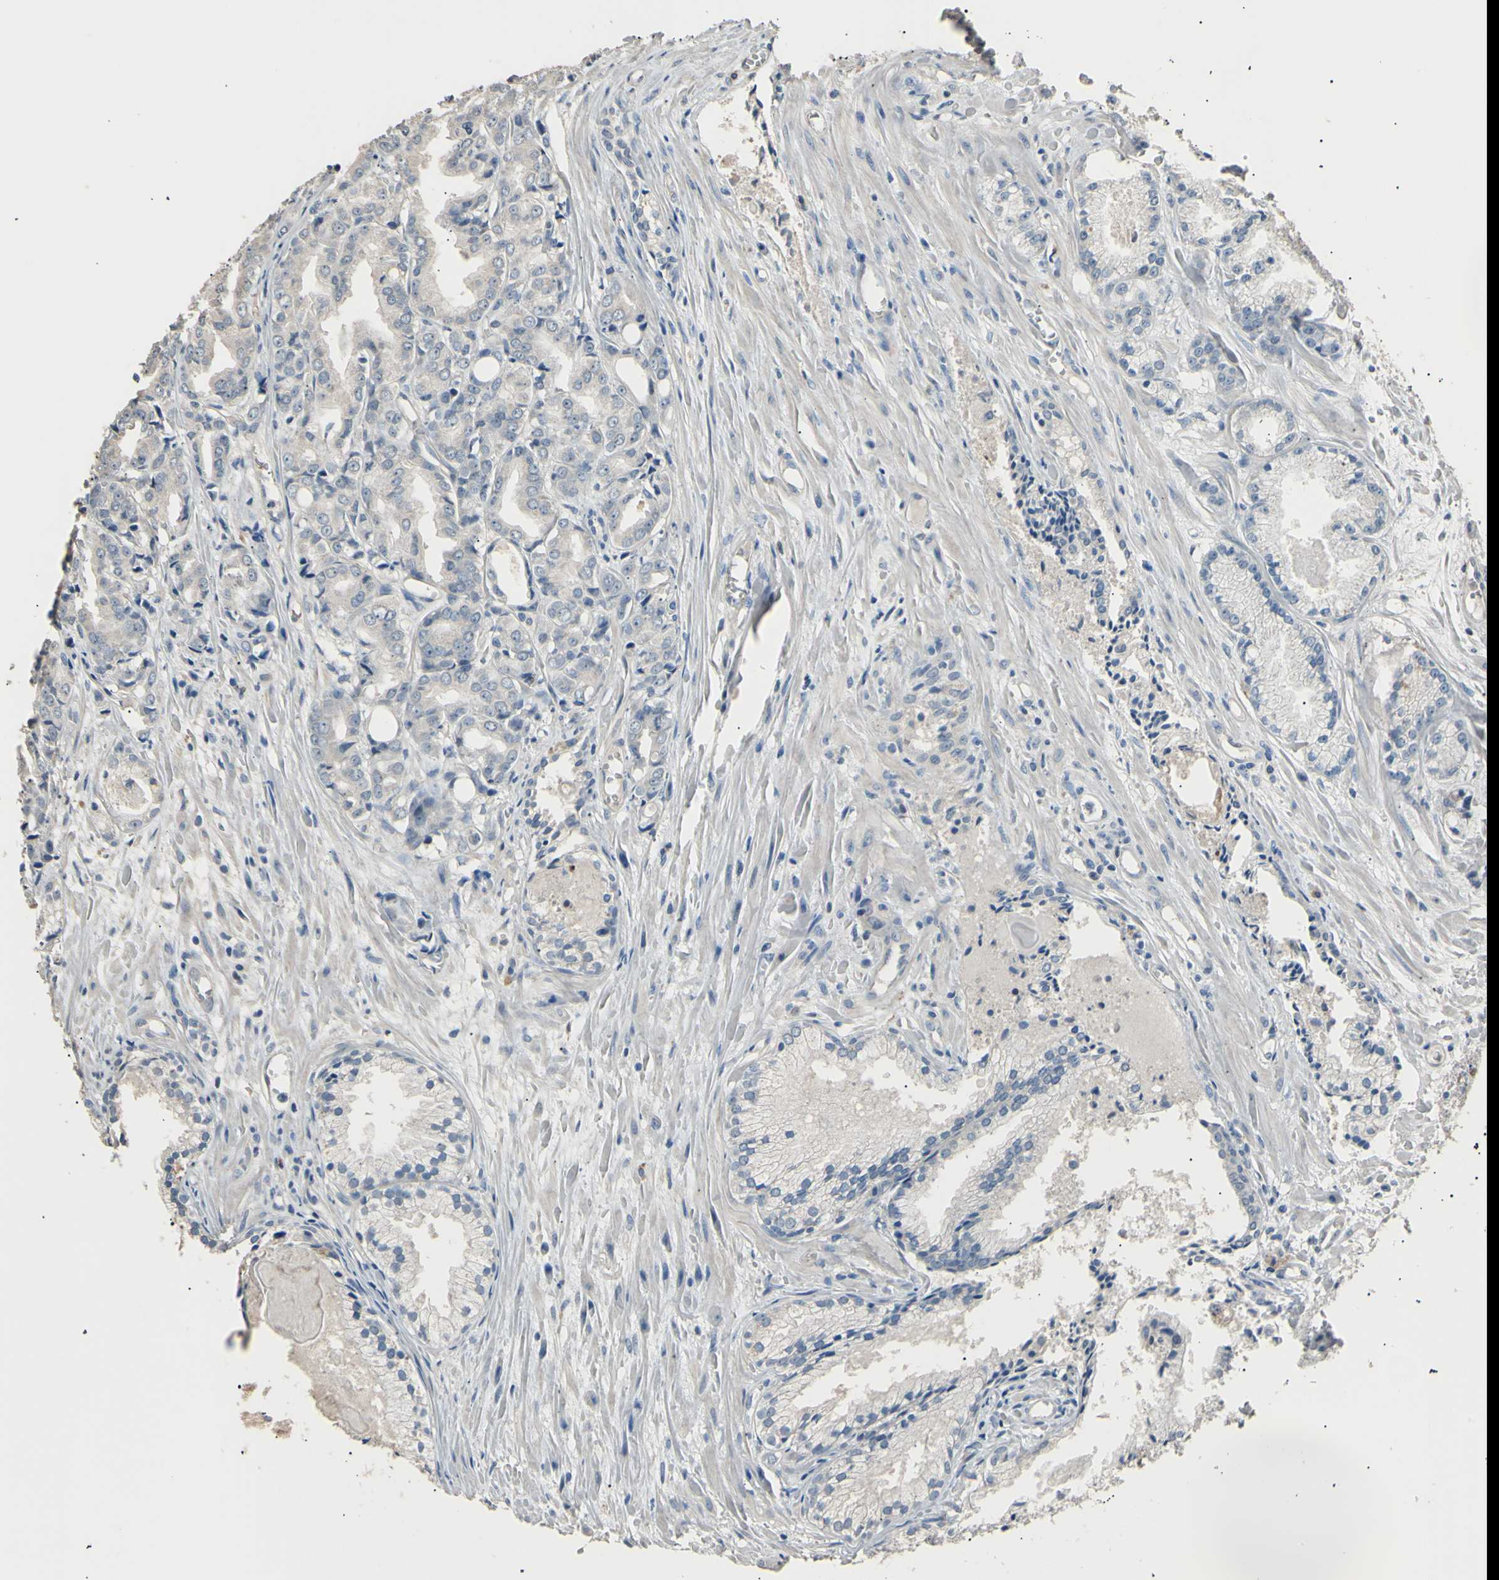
{"staining": {"intensity": "negative", "quantity": "none", "location": "none"}, "tissue": "prostate cancer", "cell_type": "Tumor cells", "image_type": "cancer", "snomed": [{"axis": "morphology", "description": "Adenocarcinoma, Low grade"}, {"axis": "topography", "description": "Prostate"}], "caption": "Immunohistochemical staining of human adenocarcinoma (low-grade) (prostate) displays no significant staining in tumor cells. Nuclei are stained in blue.", "gene": "LDLR", "patient": {"sex": "male", "age": 72}}